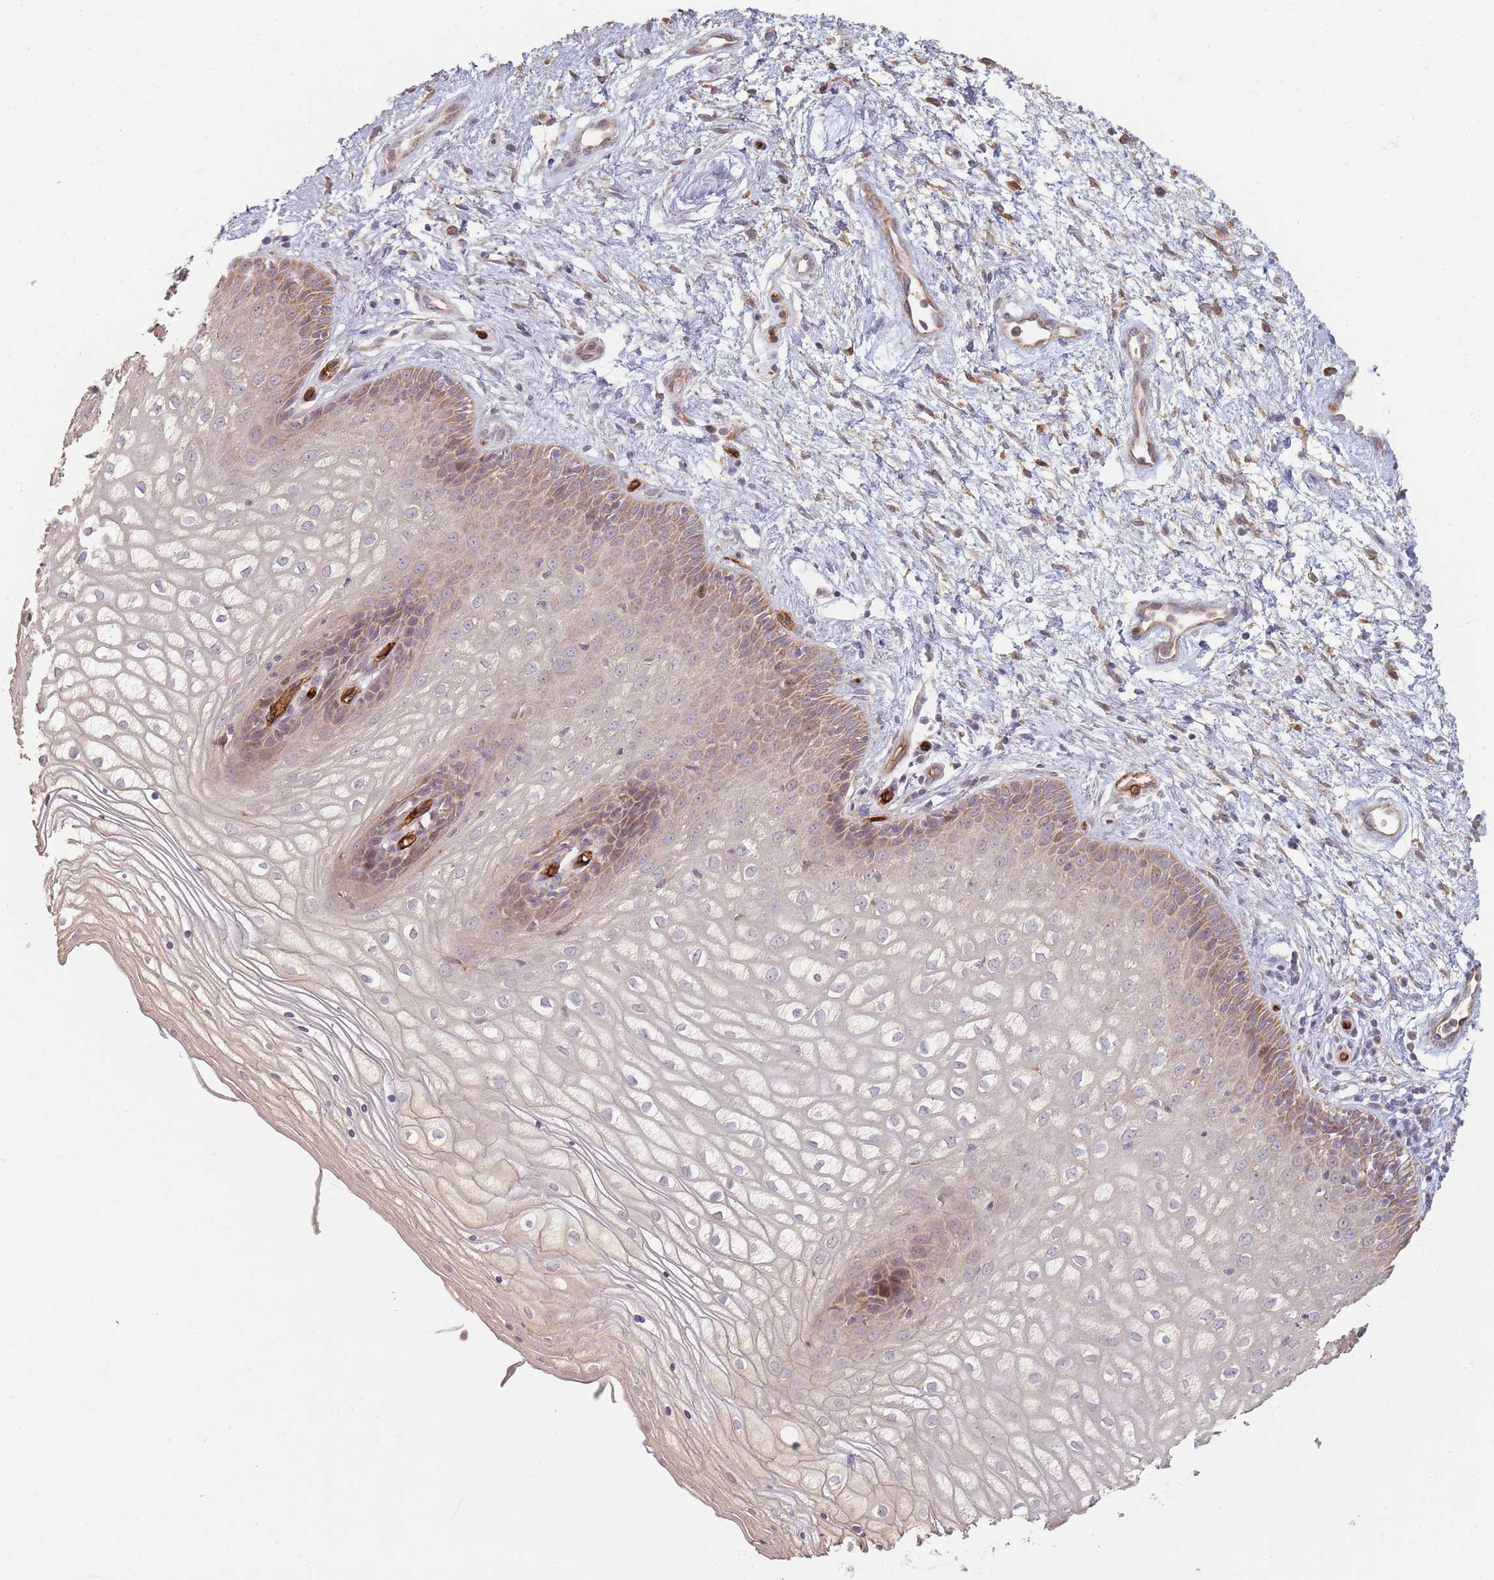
{"staining": {"intensity": "weak", "quantity": "25%-75%", "location": "cytoplasmic/membranous"}, "tissue": "vagina", "cell_type": "Squamous epithelial cells", "image_type": "normal", "snomed": [{"axis": "morphology", "description": "Normal tissue, NOS"}, {"axis": "topography", "description": "Vagina"}], "caption": "DAB immunohistochemical staining of unremarkable vagina displays weak cytoplasmic/membranous protein expression in about 25%-75% of squamous epithelial cells.", "gene": "MRPS6", "patient": {"sex": "female", "age": 34}}